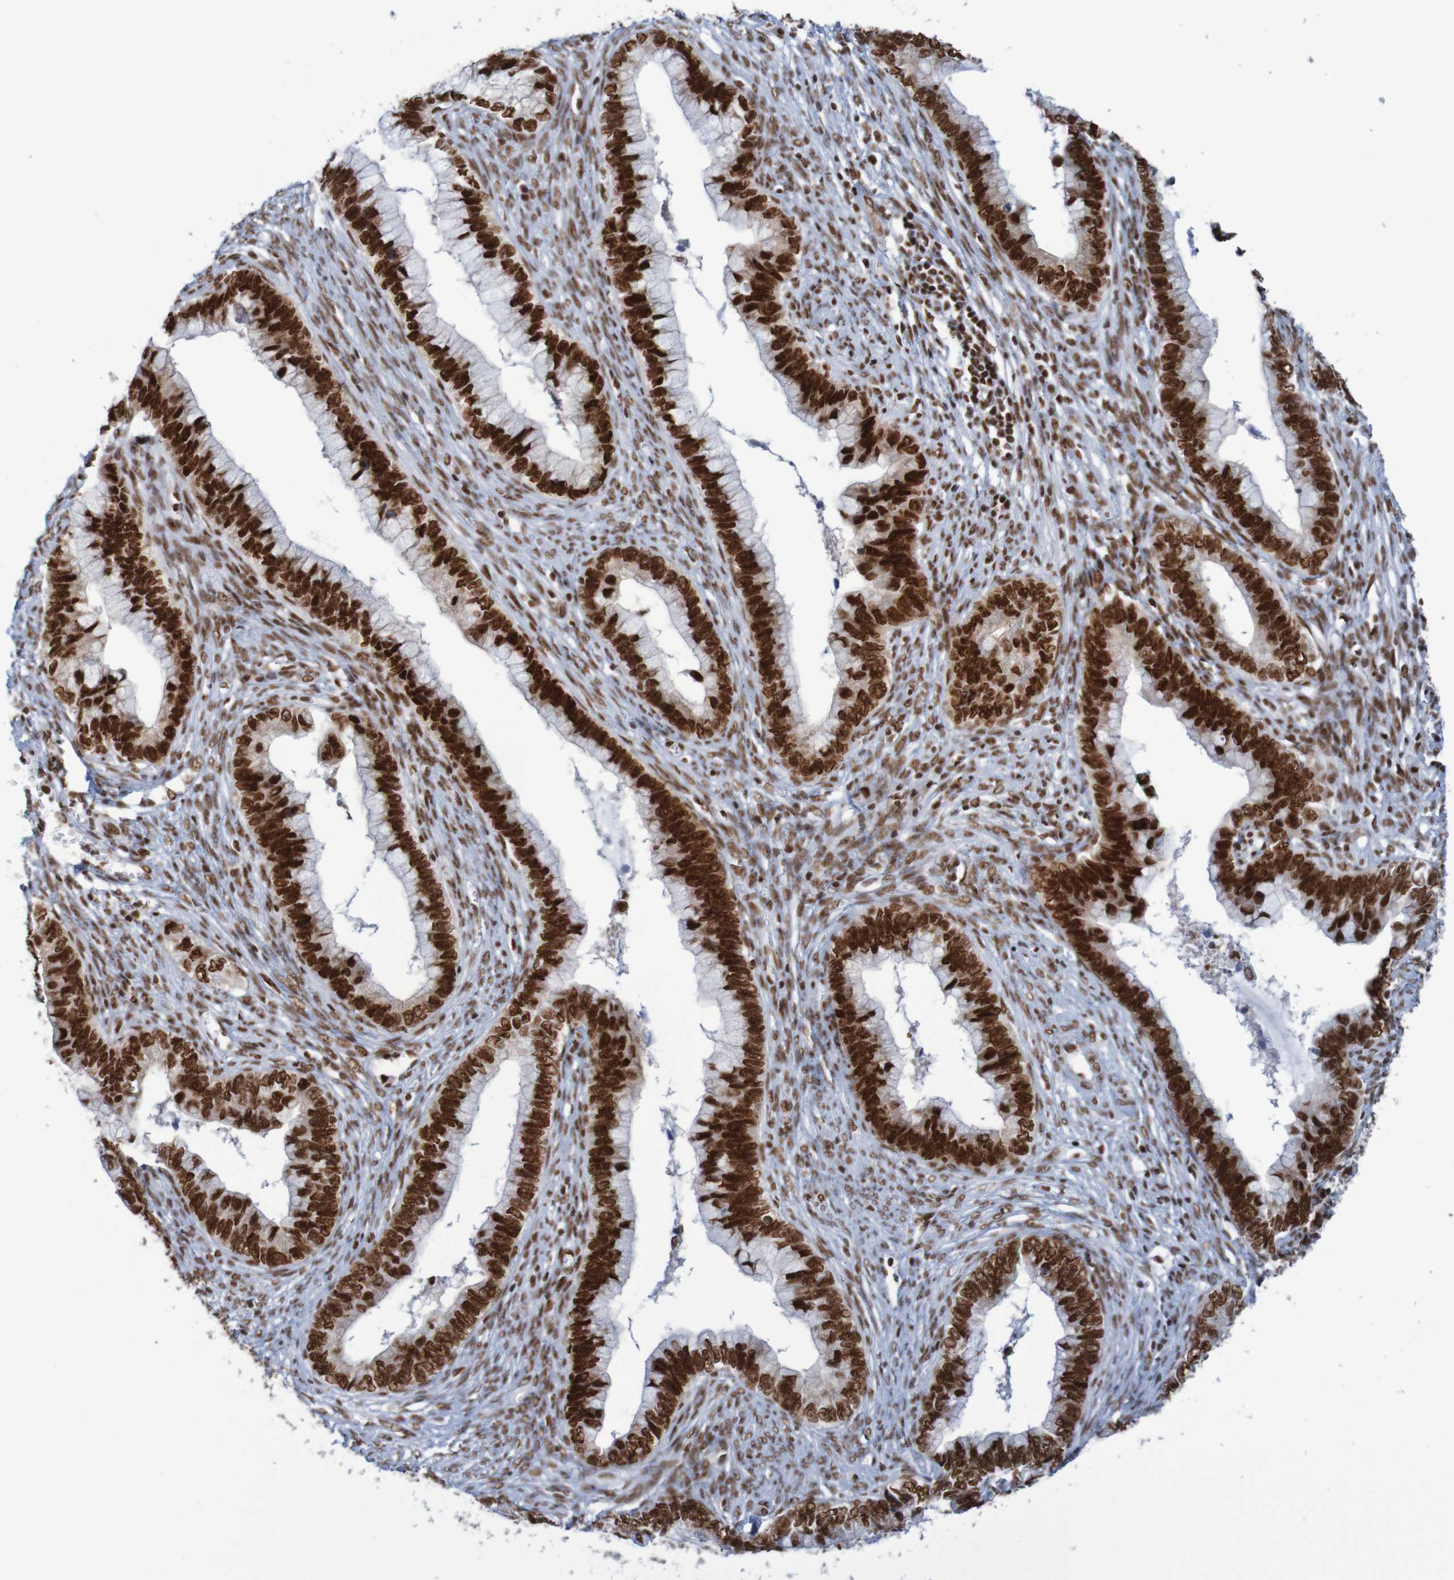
{"staining": {"intensity": "strong", "quantity": ">75%", "location": "nuclear"}, "tissue": "cervical cancer", "cell_type": "Tumor cells", "image_type": "cancer", "snomed": [{"axis": "morphology", "description": "Adenocarcinoma, NOS"}, {"axis": "topography", "description": "Cervix"}], "caption": "Immunohistochemistry of cervical adenocarcinoma demonstrates high levels of strong nuclear expression in approximately >75% of tumor cells.", "gene": "THRAP3", "patient": {"sex": "female", "age": 44}}